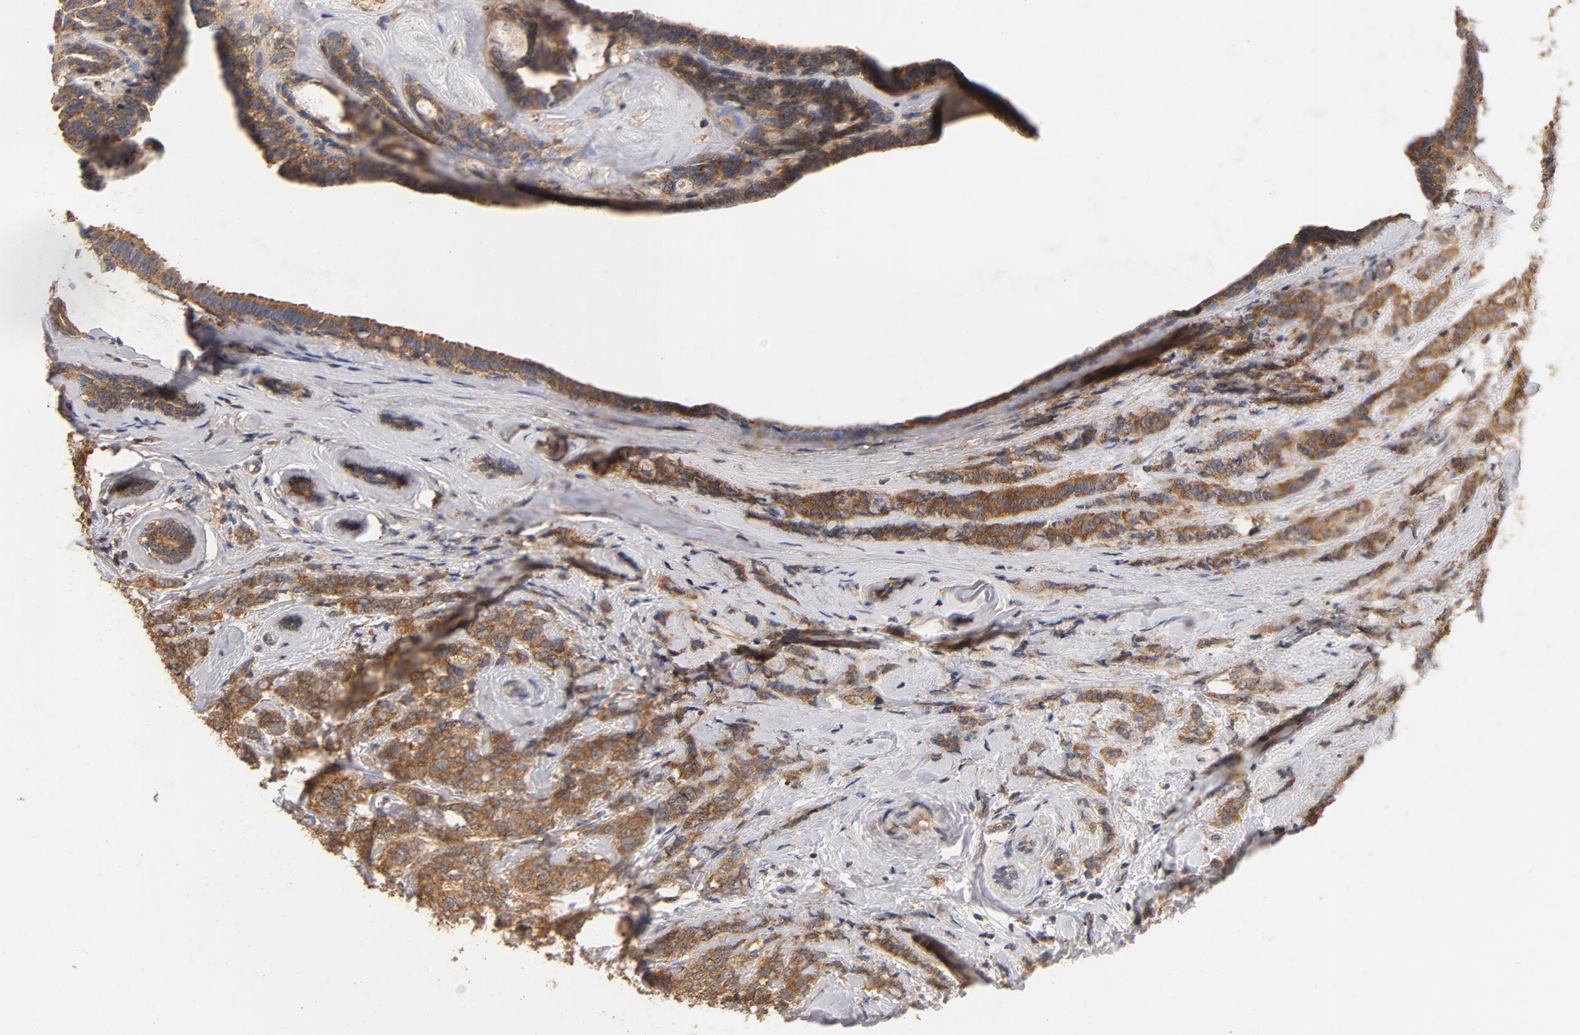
{"staining": {"intensity": "moderate", "quantity": ">75%", "location": "cytoplasmic/membranous"}, "tissue": "breast cancer", "cell_type": "Tumor cells", "image_type": "cancer", "snomed": [{"axis": "morphology", "description": "Lobular carcinoma"}, {"axis": "topography", "description": "Breast"}], "caption": "Approximately >75% of tumor cells in human breast cancer (lobular carcinoma) show moderate cytoplasmic/membranous protein positivity as visualized by brown immunohistochemical staining.", "gene": "DDX6", "patient": {"sex": "female", "age": 60}}